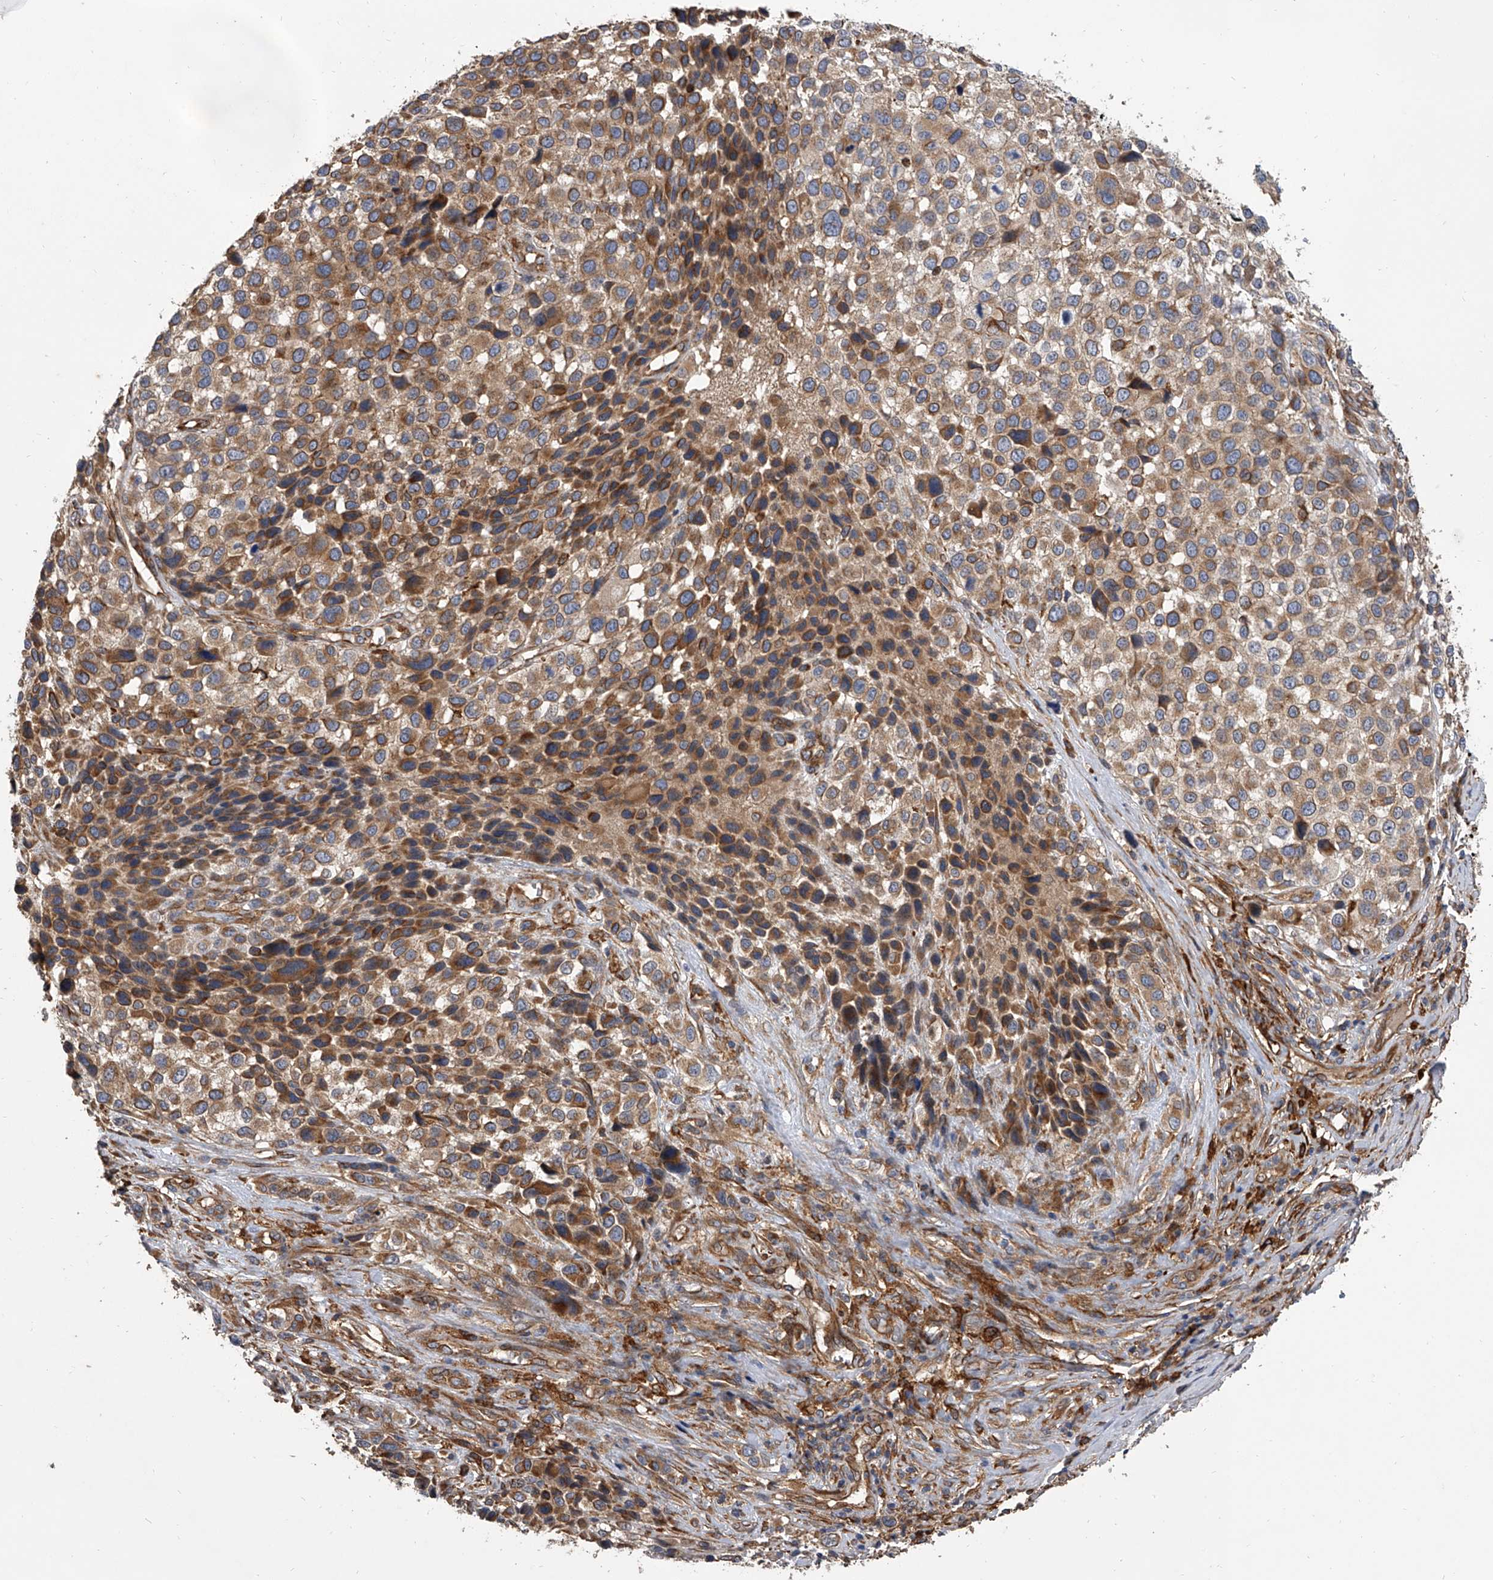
{"staining": {"intensity": "moderate", "quantity": ">75%", "location": "cytoplasmic/membranous"}, "tissue": "melanoma", "cell_type": "Tumor cells", "image_type": "cancer", "snomed": [{"axis": "morphology", "description": "Malignant melanoma, NOS"}, {"axis": "topography", "description": "Skin of trunk"}], "caption": "Tumor cells demonstrate medium levels of moderate cytoplasmic/membranous positivity in approximately >75% of cells in human malignant melanoma.", "gene": "EXOC4", "patient": {"sex": "male", "age": 71}}